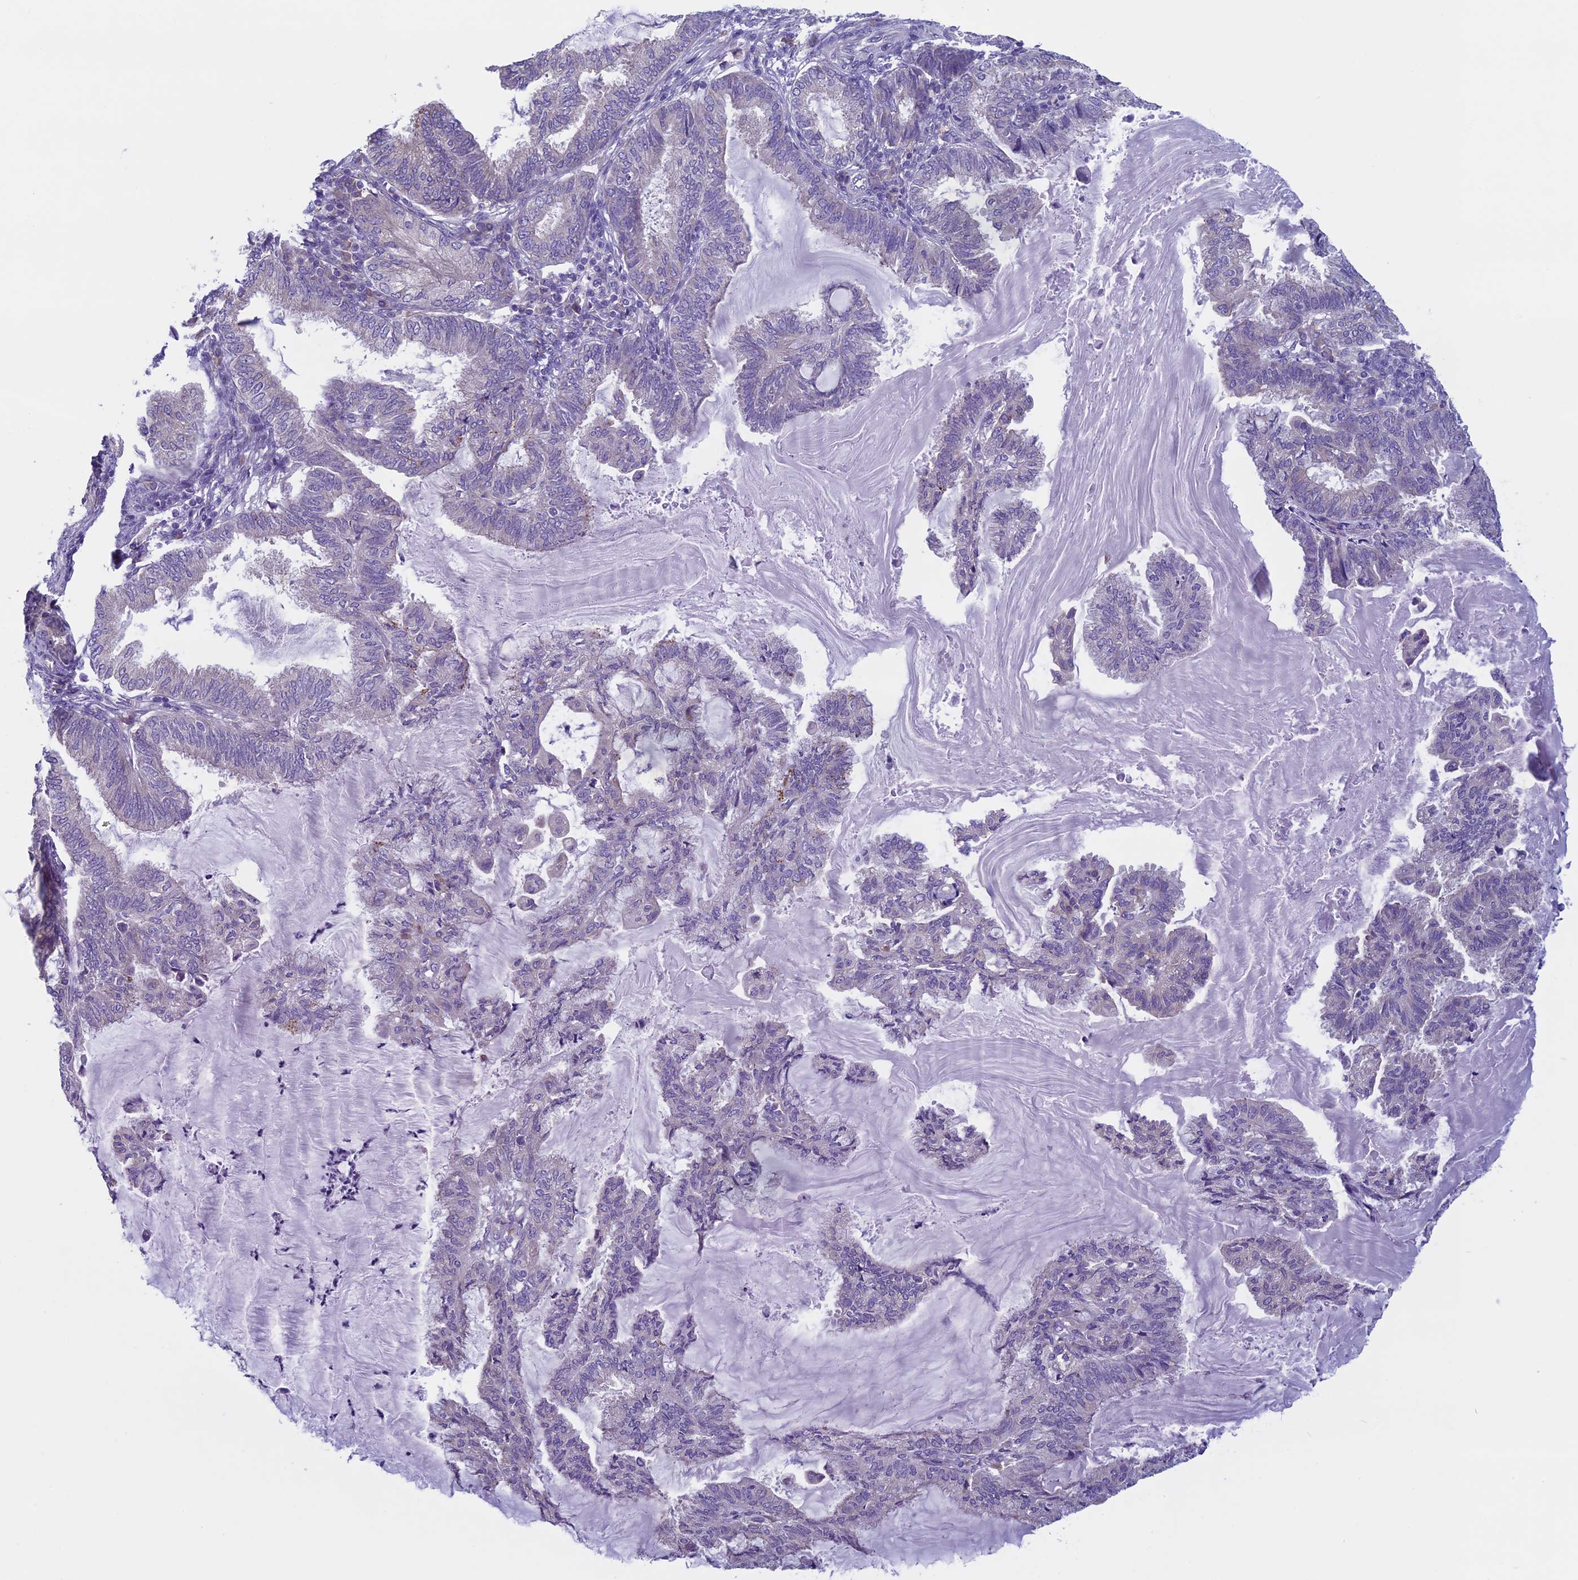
{"staining": {"intensity": "negative", "quantity": "none", "location": "none"}, "tissue": "endometrial cancer", "cell_type": "Tumor cells", "image_type": "cancer", "snomed": [{"axis": "morphology", "description": "Adenocarcinoma, NOS"}, {"axis": "topography", "description": "Endometrium"}], "caption": "There is no significant expression in tumor cells of endometrial adenocarcinoma.", "gene": "DCTN5", "patient": {"sex": "female", "age": 86}}